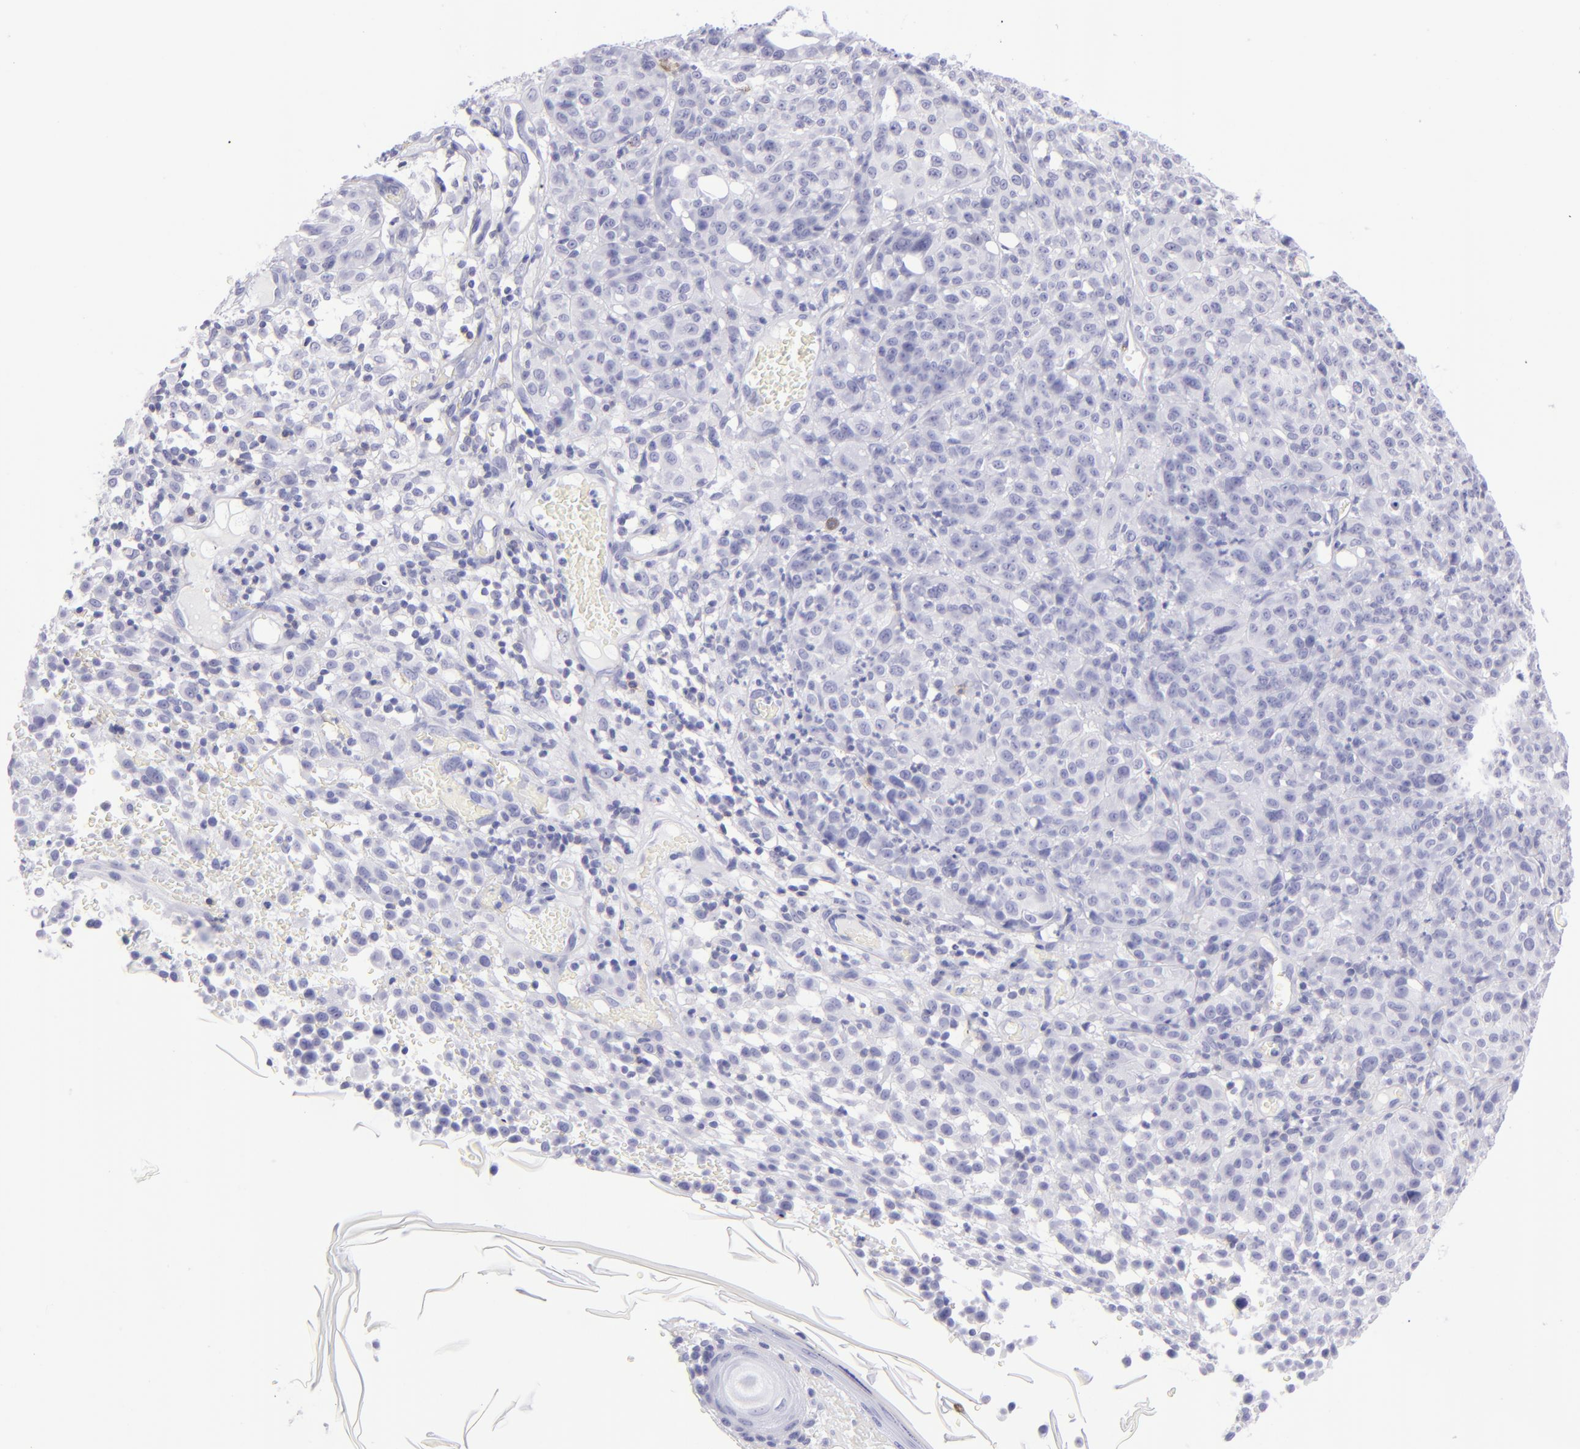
{"staining": {"intensity": "negative", "quantity": "none", "location": "none"}, "tissue": "melanoma", "cell_type": "Tumor cells", "image_type": "cancer", "snomed": [{"axis": "morphology", "description": "Malignant melanoma, NOS"}, {"axis": "topography", "description": "Skin"}], "caption": "An image of melanoma stained for a protein reveals no brown staining in tumor cells. The staining is performed using DAB (3,3'-diaminobenzidine) brown chromogen with nuclei counter-stained in using hematoxylin.", "gene": "CD69", "patient": {"sex": "female", "age": 49}}